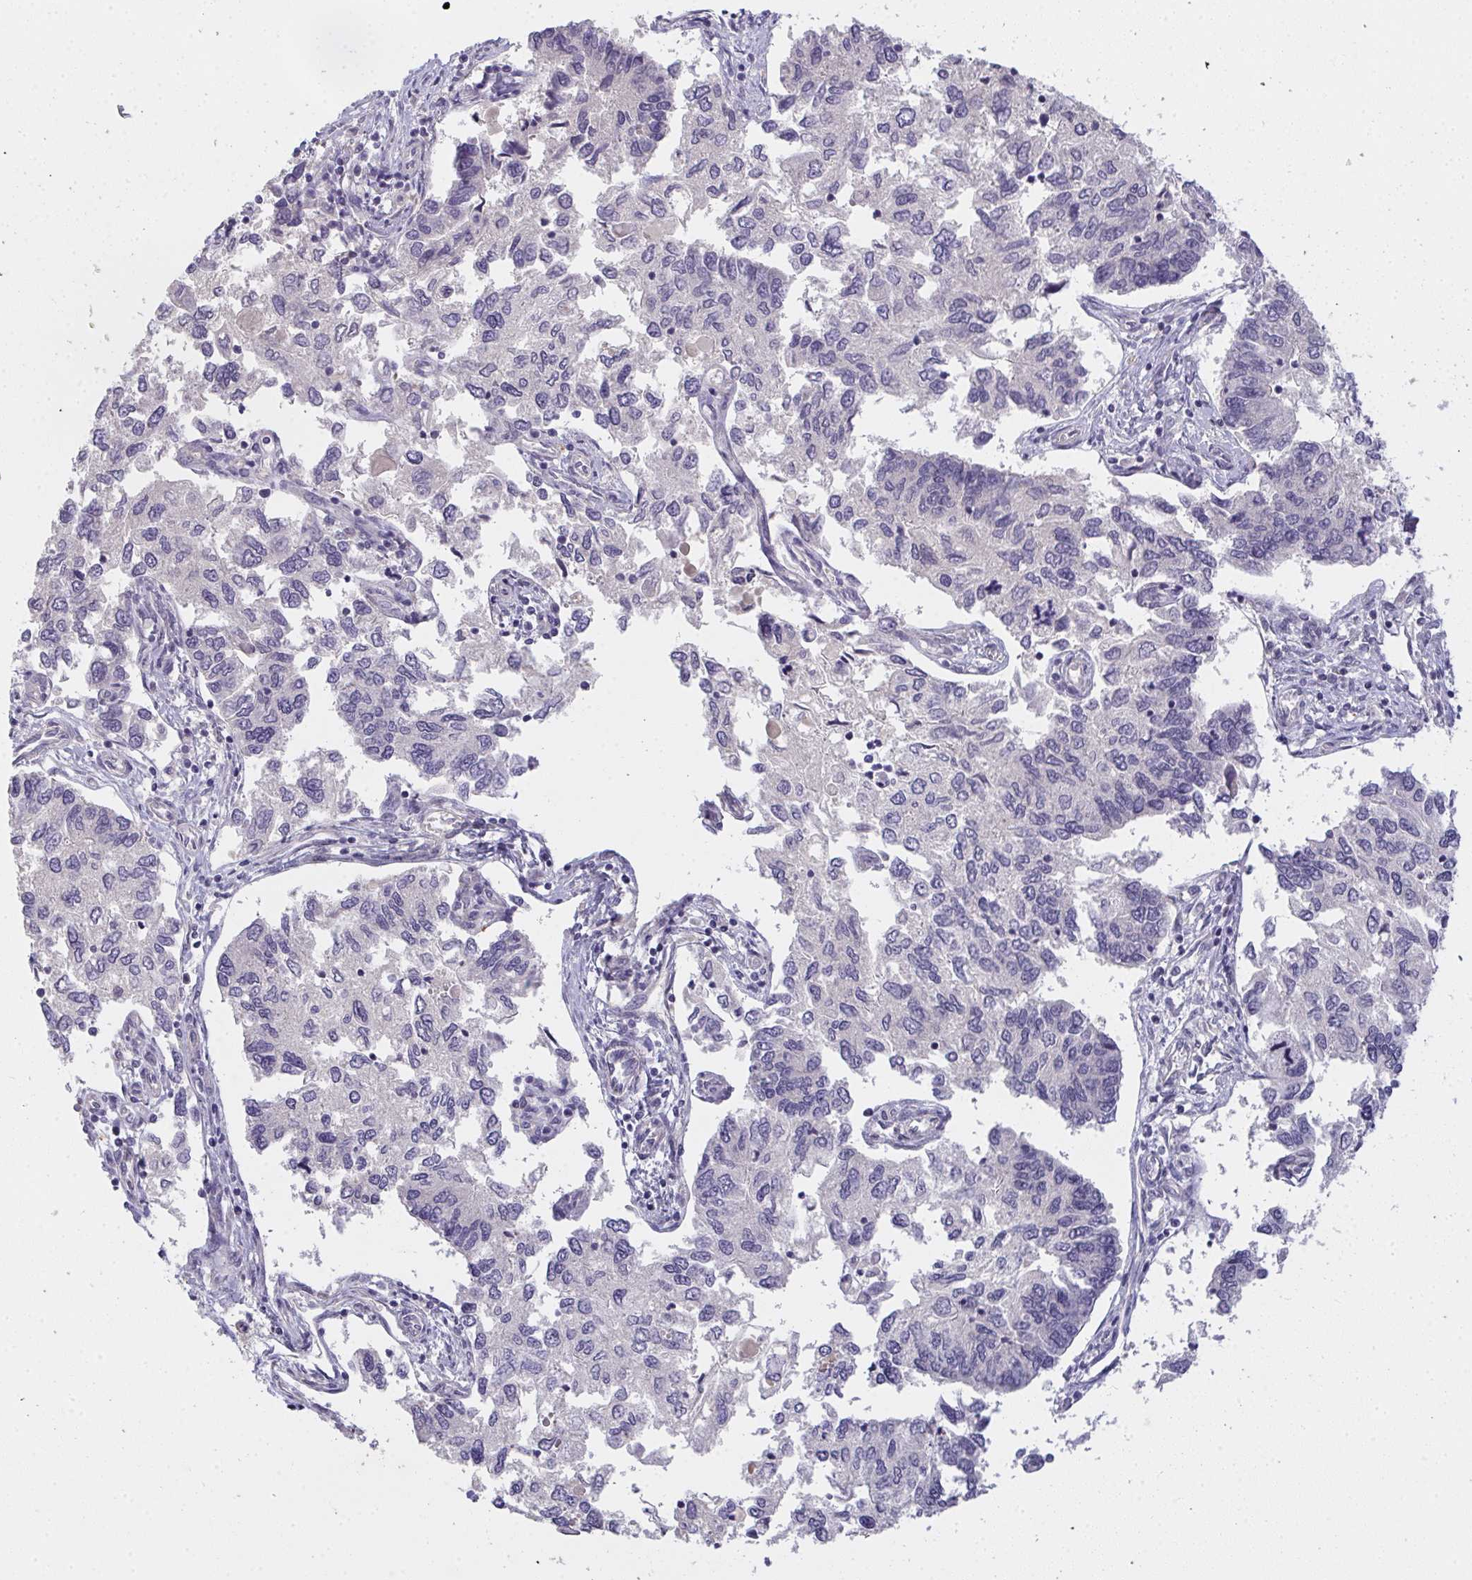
{"staining": {"intensity": "moderate", "quantity": "<25%", "location": "cytoplasmic/membranous"}, "tissue": "endometrial cancer", "cell_type": "Tumor cells", "image_type": "cancer", "snomed": [{"axis": "morphology", "description": "Carcinoma, NOS"}, {"axis": "topography", "description": "Uterus"}], "caption": "IHC photomicrograph of carcinoma (endometrial) stained for a protein (brown), which shows low levels of moderate cytoplasmic/membranous staining in approximately <25% of tumor cells.", "gene": "TMEM219", "patient": {"sex": "female", "age": 76}}